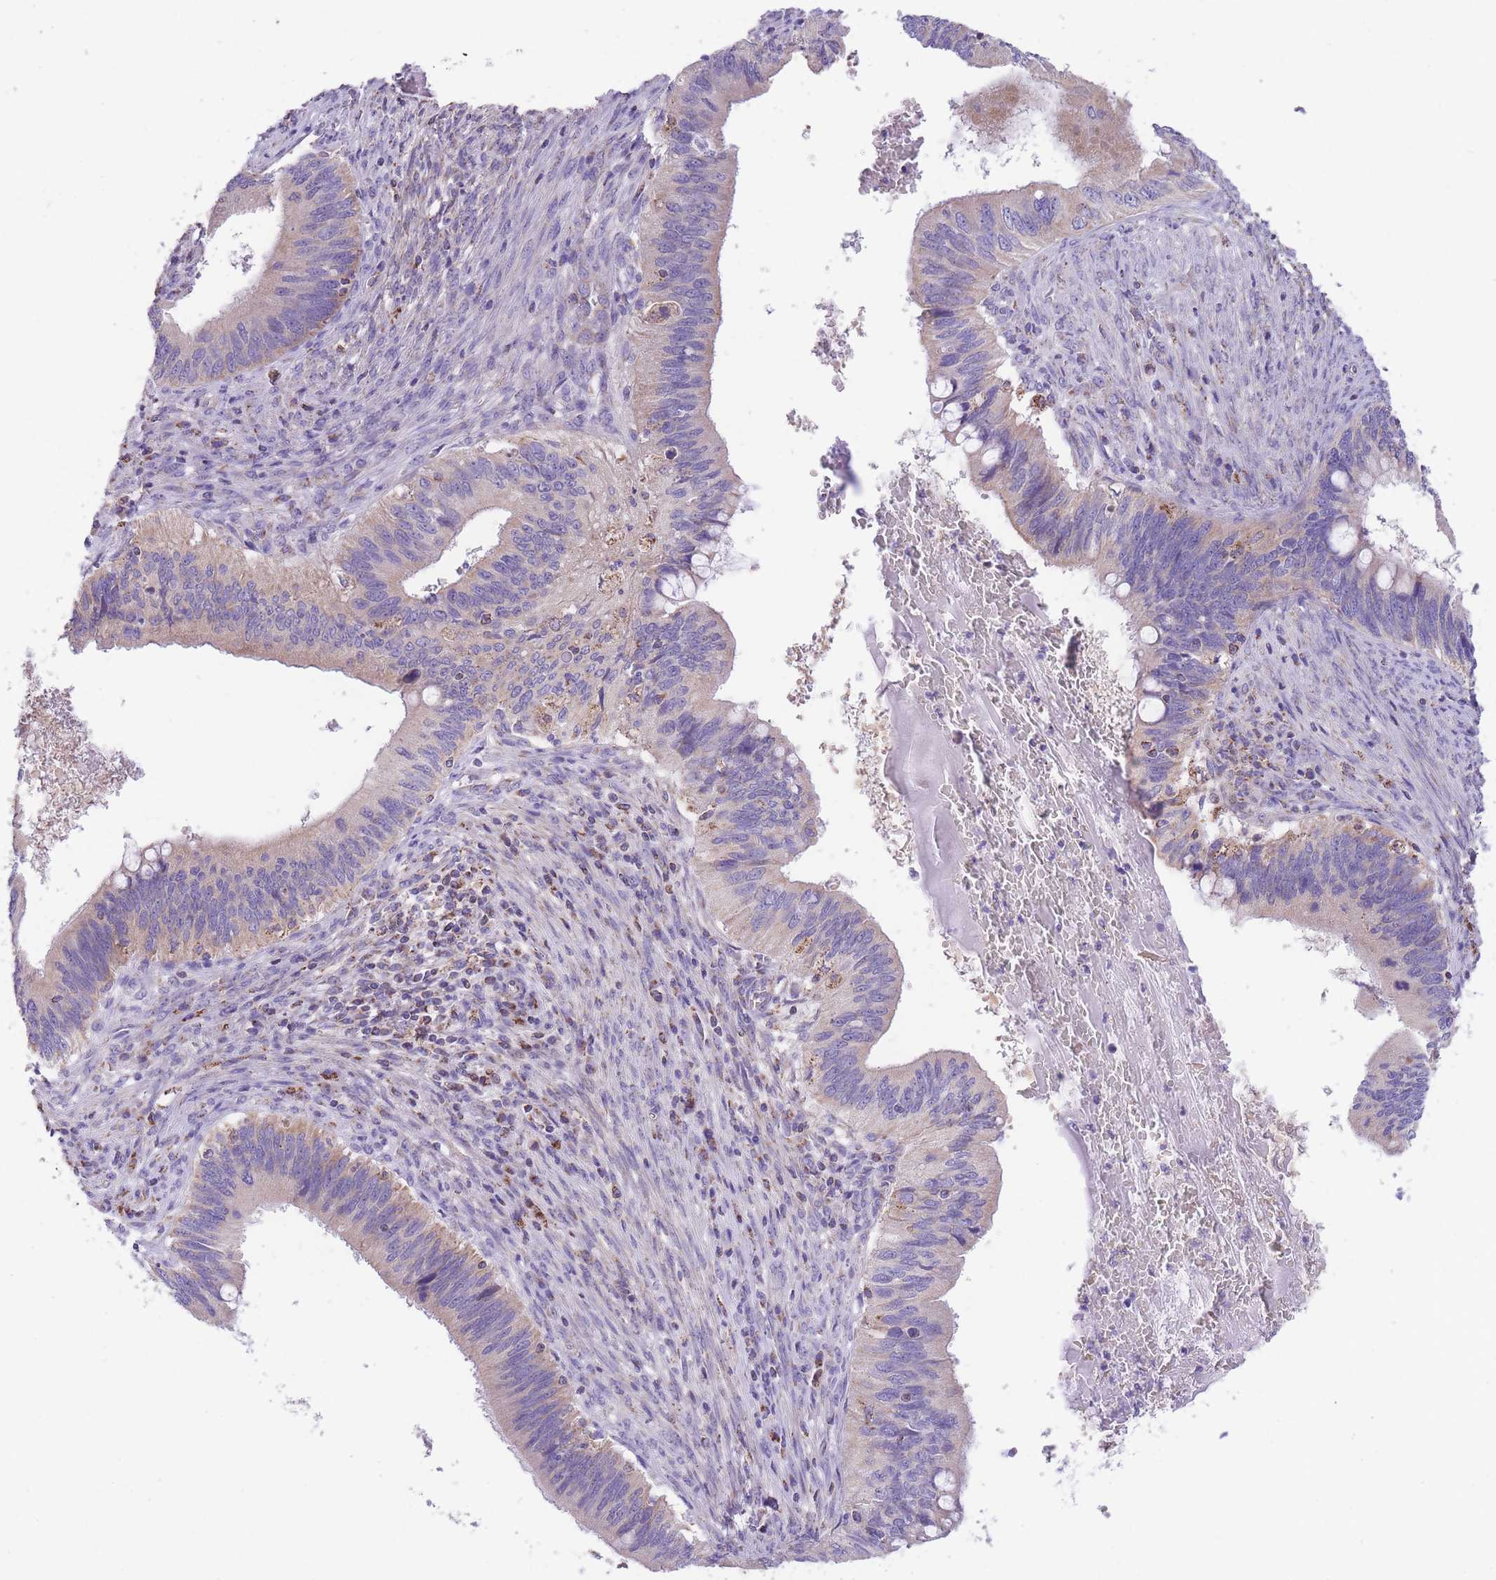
{"staining": {"intensity": "negative", "quantity": "none", "location": "none"}, "tissue": "cervical cancer", "cell_type": "Tumor cells", "image_type": "cancer", "snomed": [{"axis": "morphology", "description": "Adenocarcinoma, NOS"}, {"axis": "topography", "description": "Cervix"}], "caption": "DAB (3,3'-diaminobenzidine) immunohistochemical staining of human cervical cancer (adenocarcinoma) displays no significant positivity in tumor cells.", "gene": "ST3GAL3", "patient": {"sex": "female", "age": 42}}